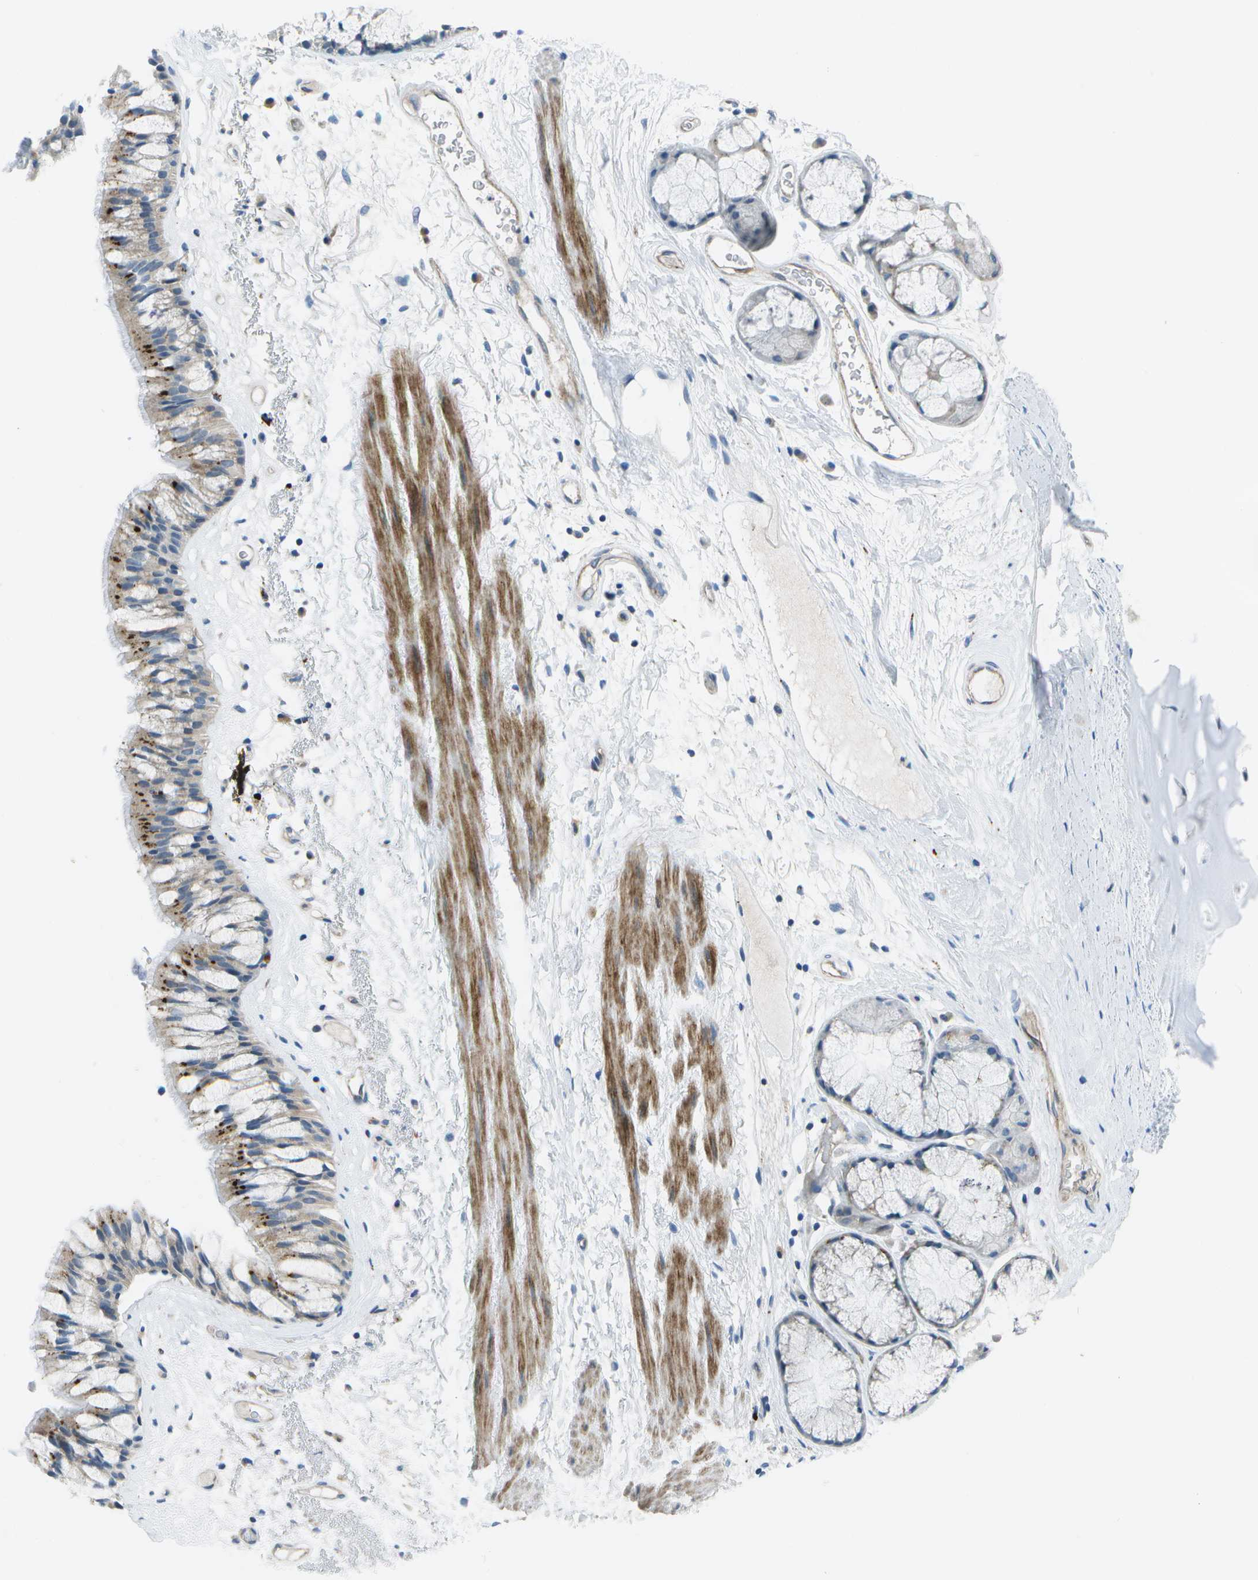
{"staining": {"intensity": "moderate", "quantity": "<25%", "location": "cytoplasmic/membranous"}, "tissue": "bronchus", "cell_type": "Respiratory epithelial cells", "image_type": "normal", "snomed": [{"axis": "morphology", "description": "Normal tissue, NOS"}, {"axis": "topography", "description": "Bronchus"}], "caption": "Protein expression analysis of normal bronchus exhibits moderate cytoplasmic/membranous staining in about <25% of respiratory epithelial cells.", "gene": "DCT", "patient": {"sex": "male", "age": 66}}